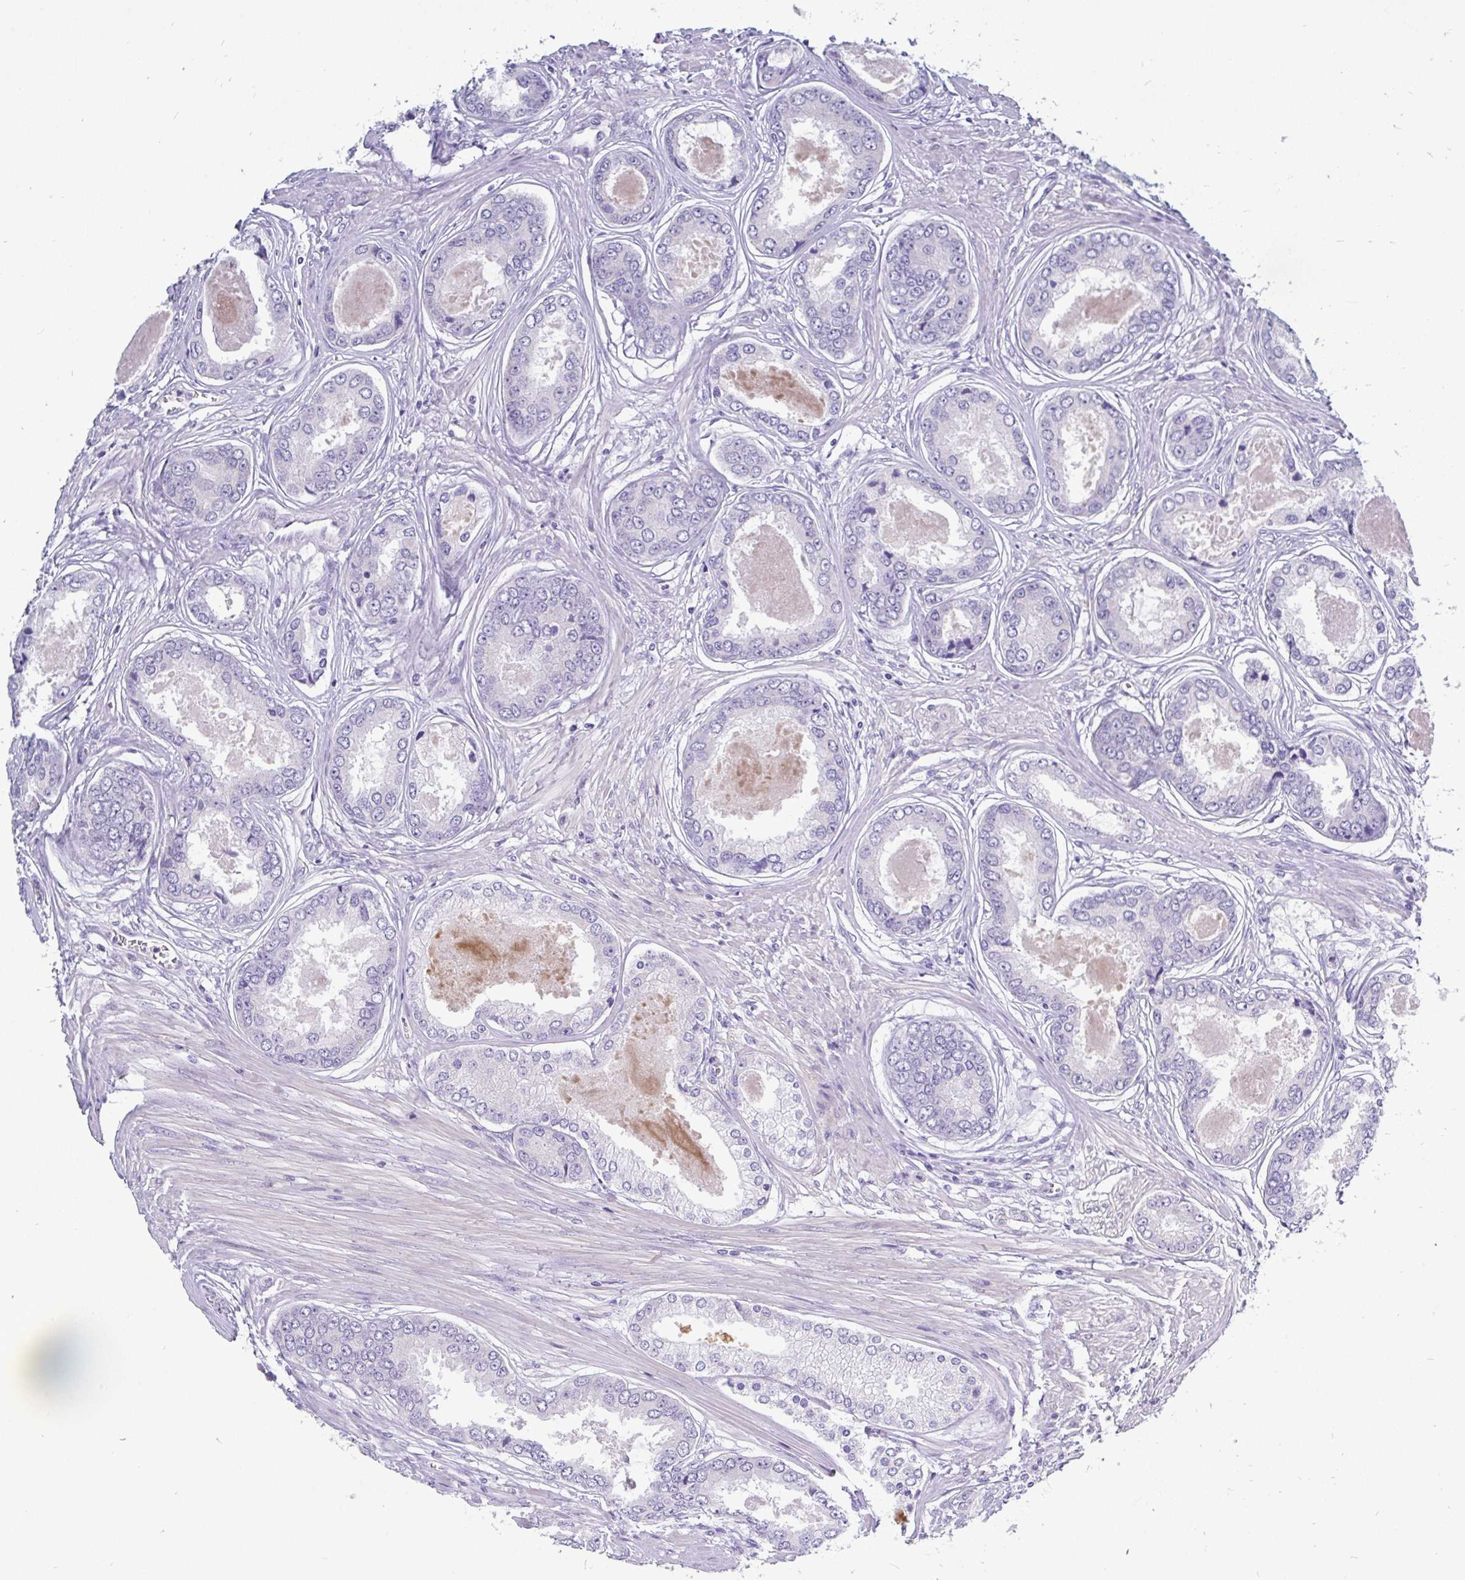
{"staining": {"intensity": "negative", "quantity": "none", "location": "none"}, "tissue": "prostate cancer", "cell_type": "Tumor cells", "image_type": "cancer", "snomed": [{"axis": "morphology", "description": "Adenocarcinoma, Low grade"}, {"axis": "topography", "description": "Prostate"}], "caption": "Image shows no significant protein positivity in tumor cells of prostate cancer.", "gene": "INTS5", "patient": {"sex": "male", "age": 68}}